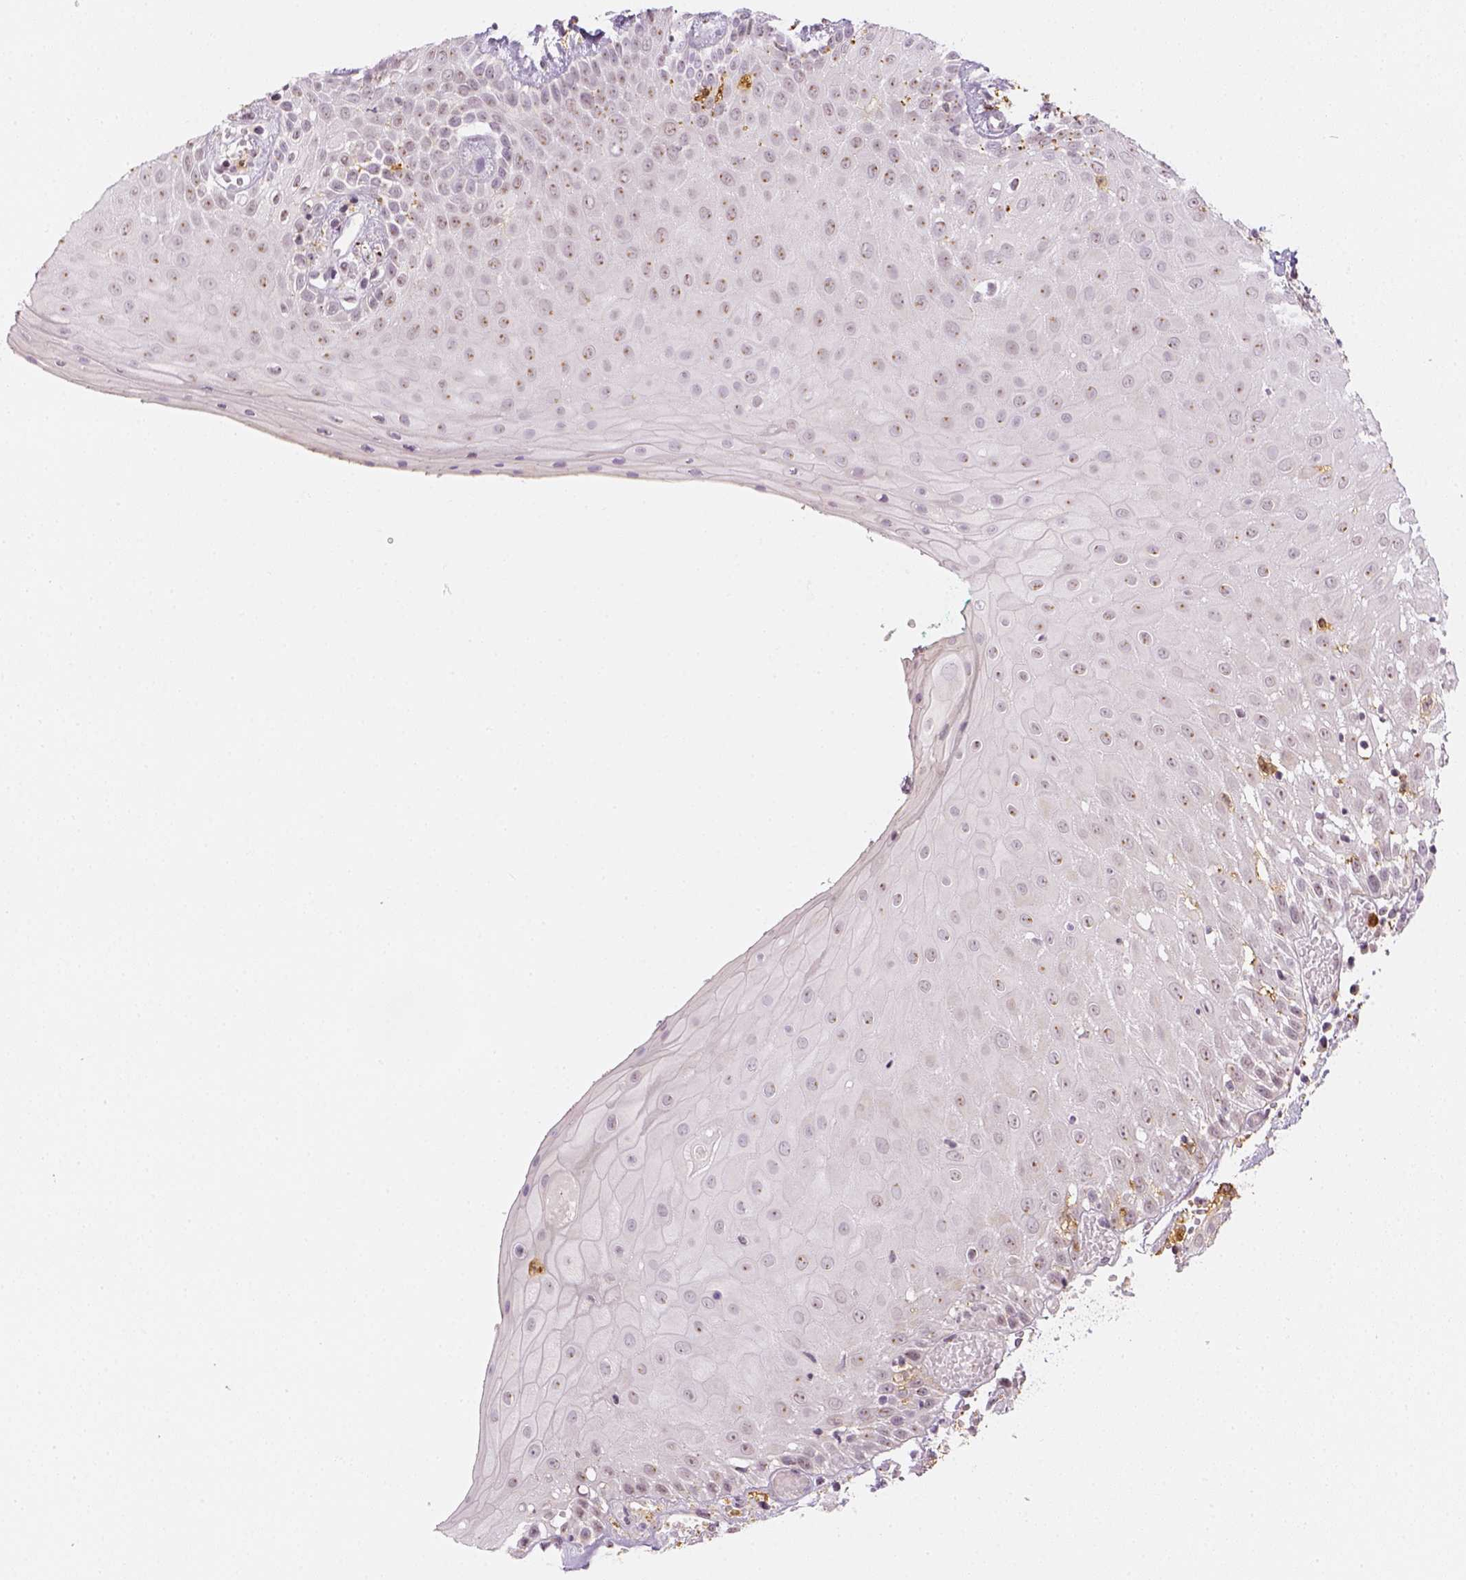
{"staining": {"intensity": "negative", "quantity": "none", "location": "none"}, "tissue": "head and neck cancer", "cell_type": "Tumor cells", "image_type": "cancer", "snomed": [{"axis": "morphology", "description": "Normal tissue, NOS"}, {"axis": "morphology", "description": "Squamous cell carcinoma, NOS"}, {"axis": "topography", "description": "Oral tissue"}, {"axis": "topography", "description": "Salivary gland"}, {"axis": "topography", "description": "Head-Neck"}], "caption": "Squamous cell carcinoma (head and neck) was stained to show a protein in brown. There is no significant positivity in tumor cells.", "gene": "CD14", "patient": {"sex": "female", "age": 62}}